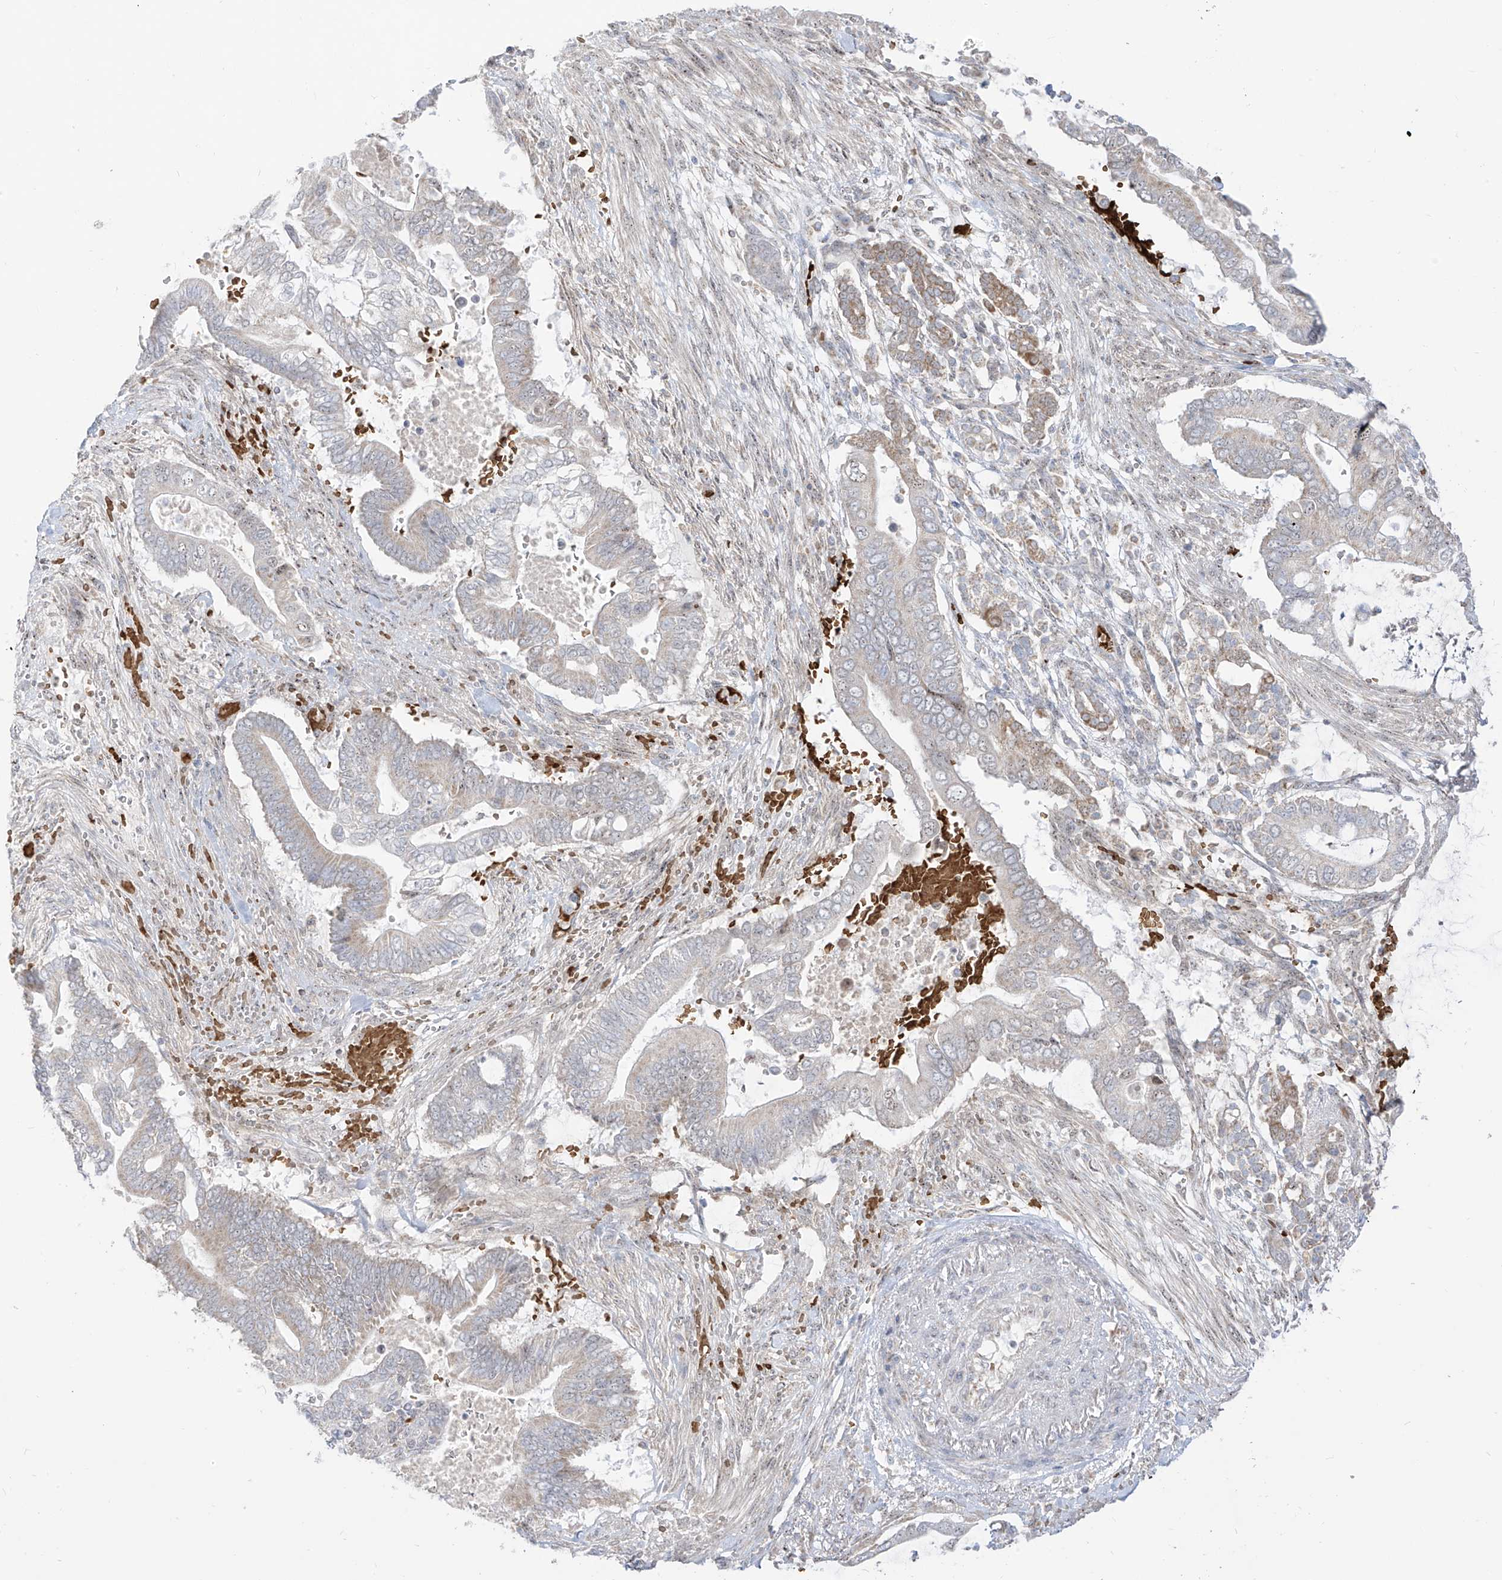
{"staining": {"intensity": "weak", "quantity": "<25%", "location": "cytoplasmic/membranous"}, "tissue": "pancreatic cancer", "cell_type": "Tumor cells", "image_type": "cancer", "snomed": [{"axis": "morphology", "description": "Adenocarcinoma, NOS"}, {"axis": "topography", "description": "Pancreas"}], "caption": "A high-resolution micrograph shows IHC staining of adenocarcinoma (pancreatic), which reveals no significant staining in tumor cells. The staining was performed using DAB (3,3'-diaminobenzidine) to visualize the protein expression in brown, while the nuclei were stained in blue with hematoxylin (Magnification: 20x).", "gene": "ARHGEF40", "patient": {"sex": "male", "age": 68}}